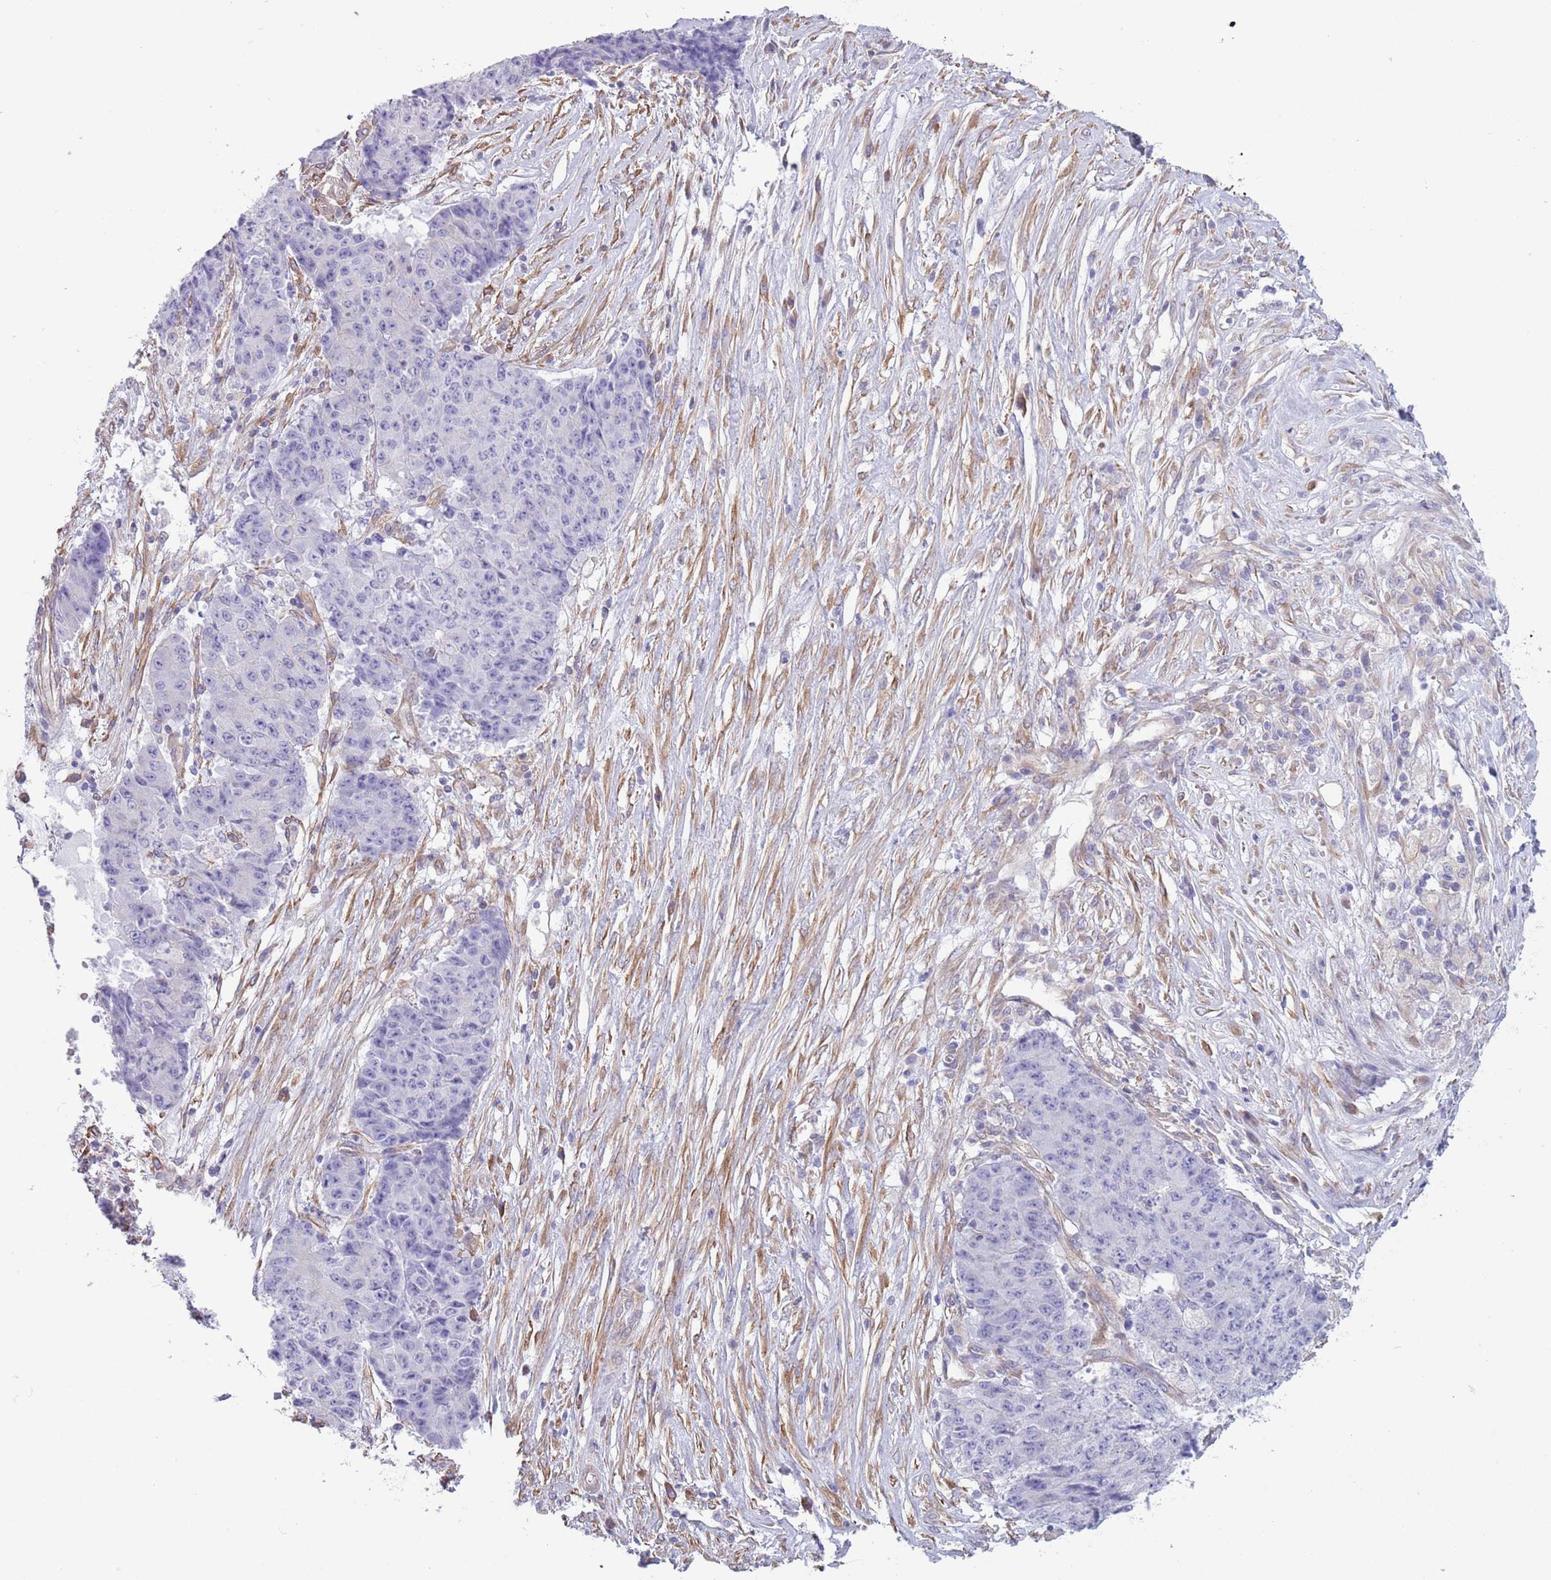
{"staining": {"intensity": "negative", "quantity": "none", "location": "none"}, "tissue": "ovarian cancer", "cell_type": "Tumor cells", "image_type": "cancer", "snomed": [{"axis": "morphology", "description": "Carcinoma, endometroid"}, {"axis": "topography", "description": "Ovary"}], "caption": "Immunohistochemistry photomicrograph of neoplastic tissue: ovarian endometroid carcinoma stained with DAB (3,3'-diaminobenzidine) displays no significant protein staining in tumor cells.", "gene": "RBP3", "patient": {"sex": "female", "age": 42}}